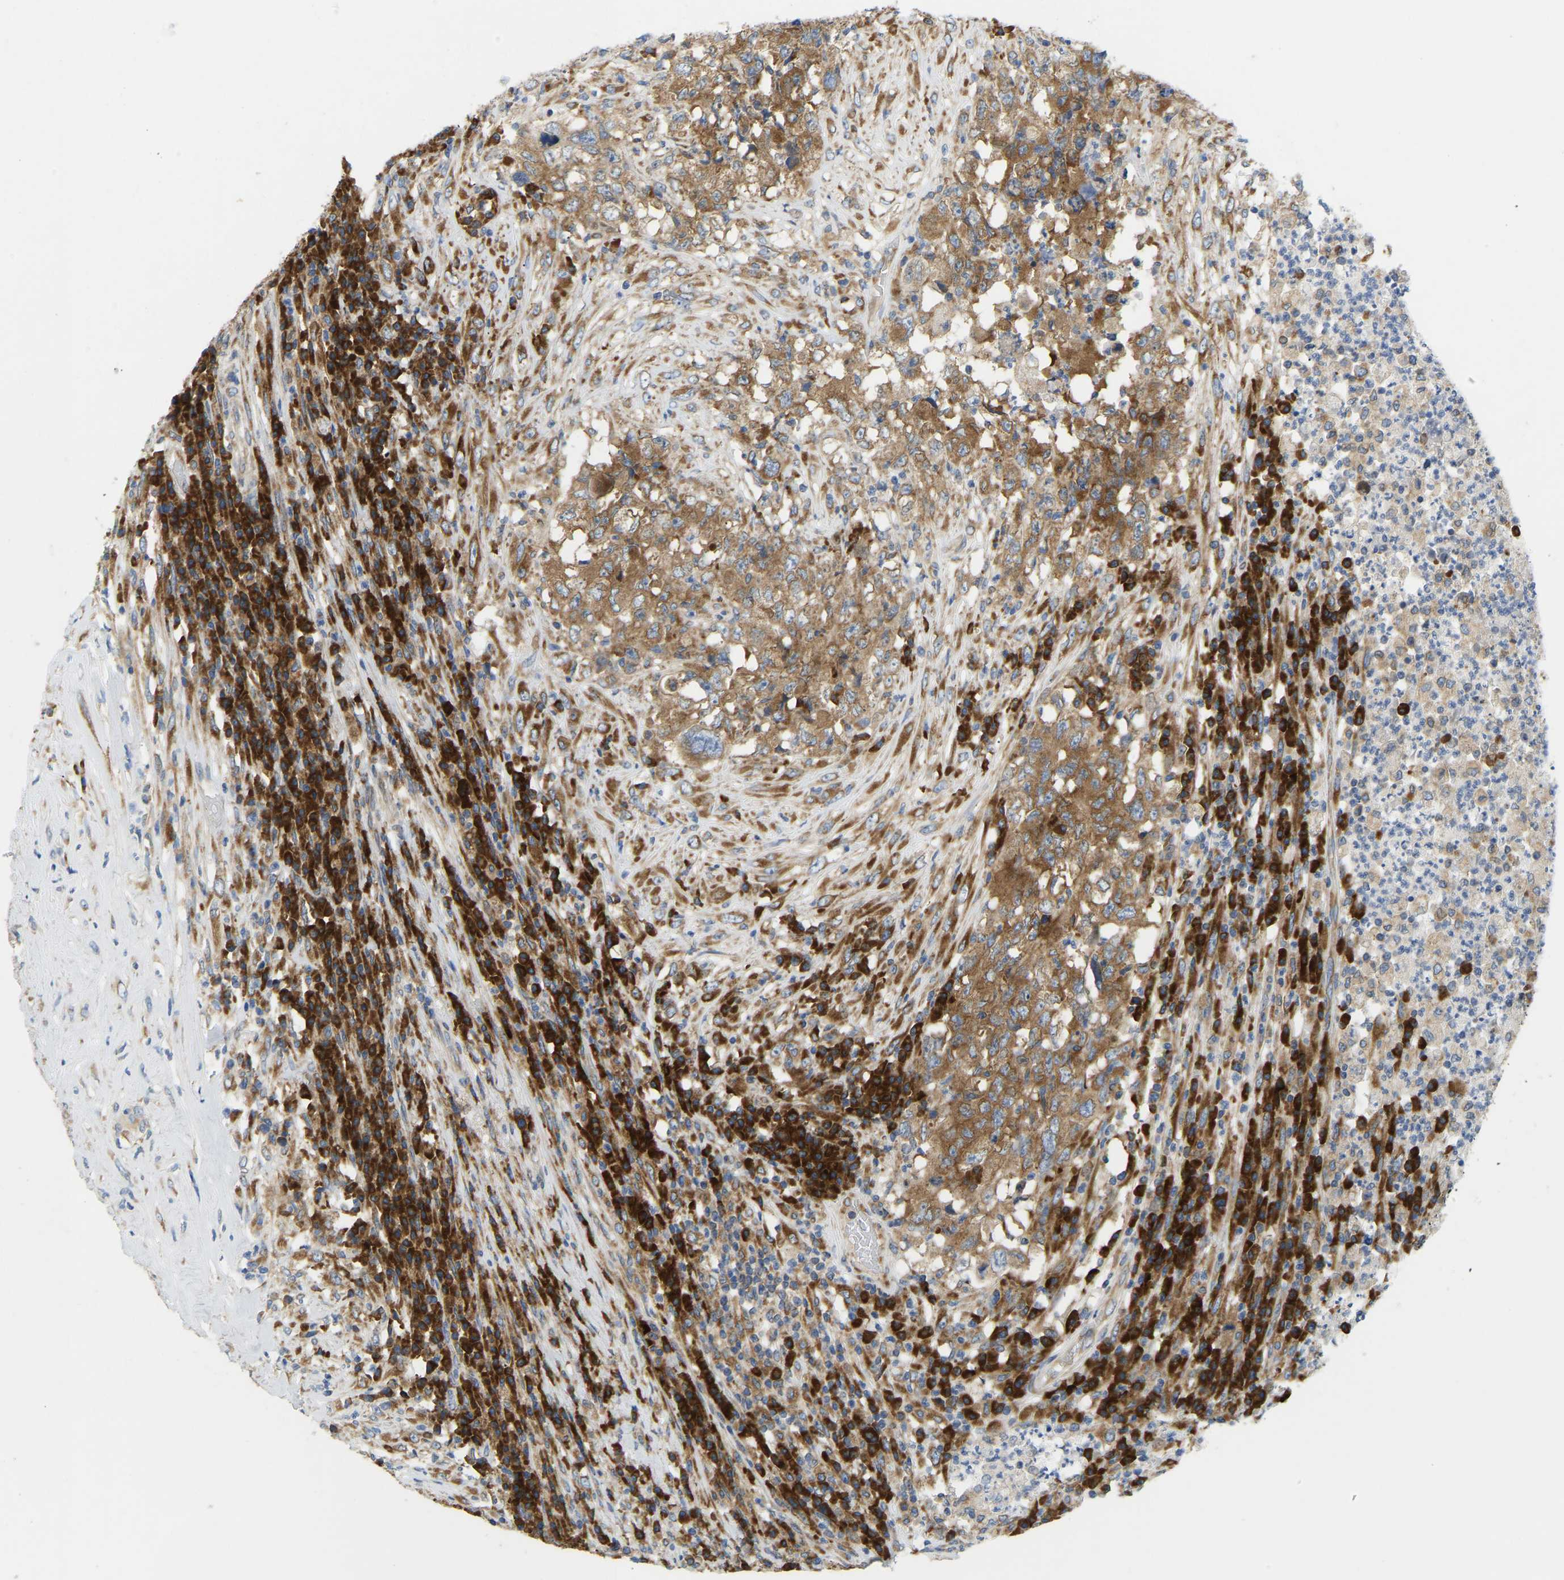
{"staining": {"intensity": "moderate", "quantity": ">75%", "location": "cytoplasmic/membranous"}, "tissue": "testis cancer", "cell_type": "Tumor cells", "image_type": "cancer", "snomed": [{"axis": "morphology", "description": "Necrosis, NOS"}, {"axis": "morphology", "description": "Carcinoma, Embryonal, NOS"}, {"axis": "topography", "description": "Testis"}], "caption": "Immunohistochemistry histopathology image of testis cancer (embryonal carcinoma) stained for a protein (brown), which reveals medium levels of moderate cytoplasmic/membranous expression in about >75% of tumor cells.", "gene": "SND1", "patient": {"sex": "male", "age": 19}}